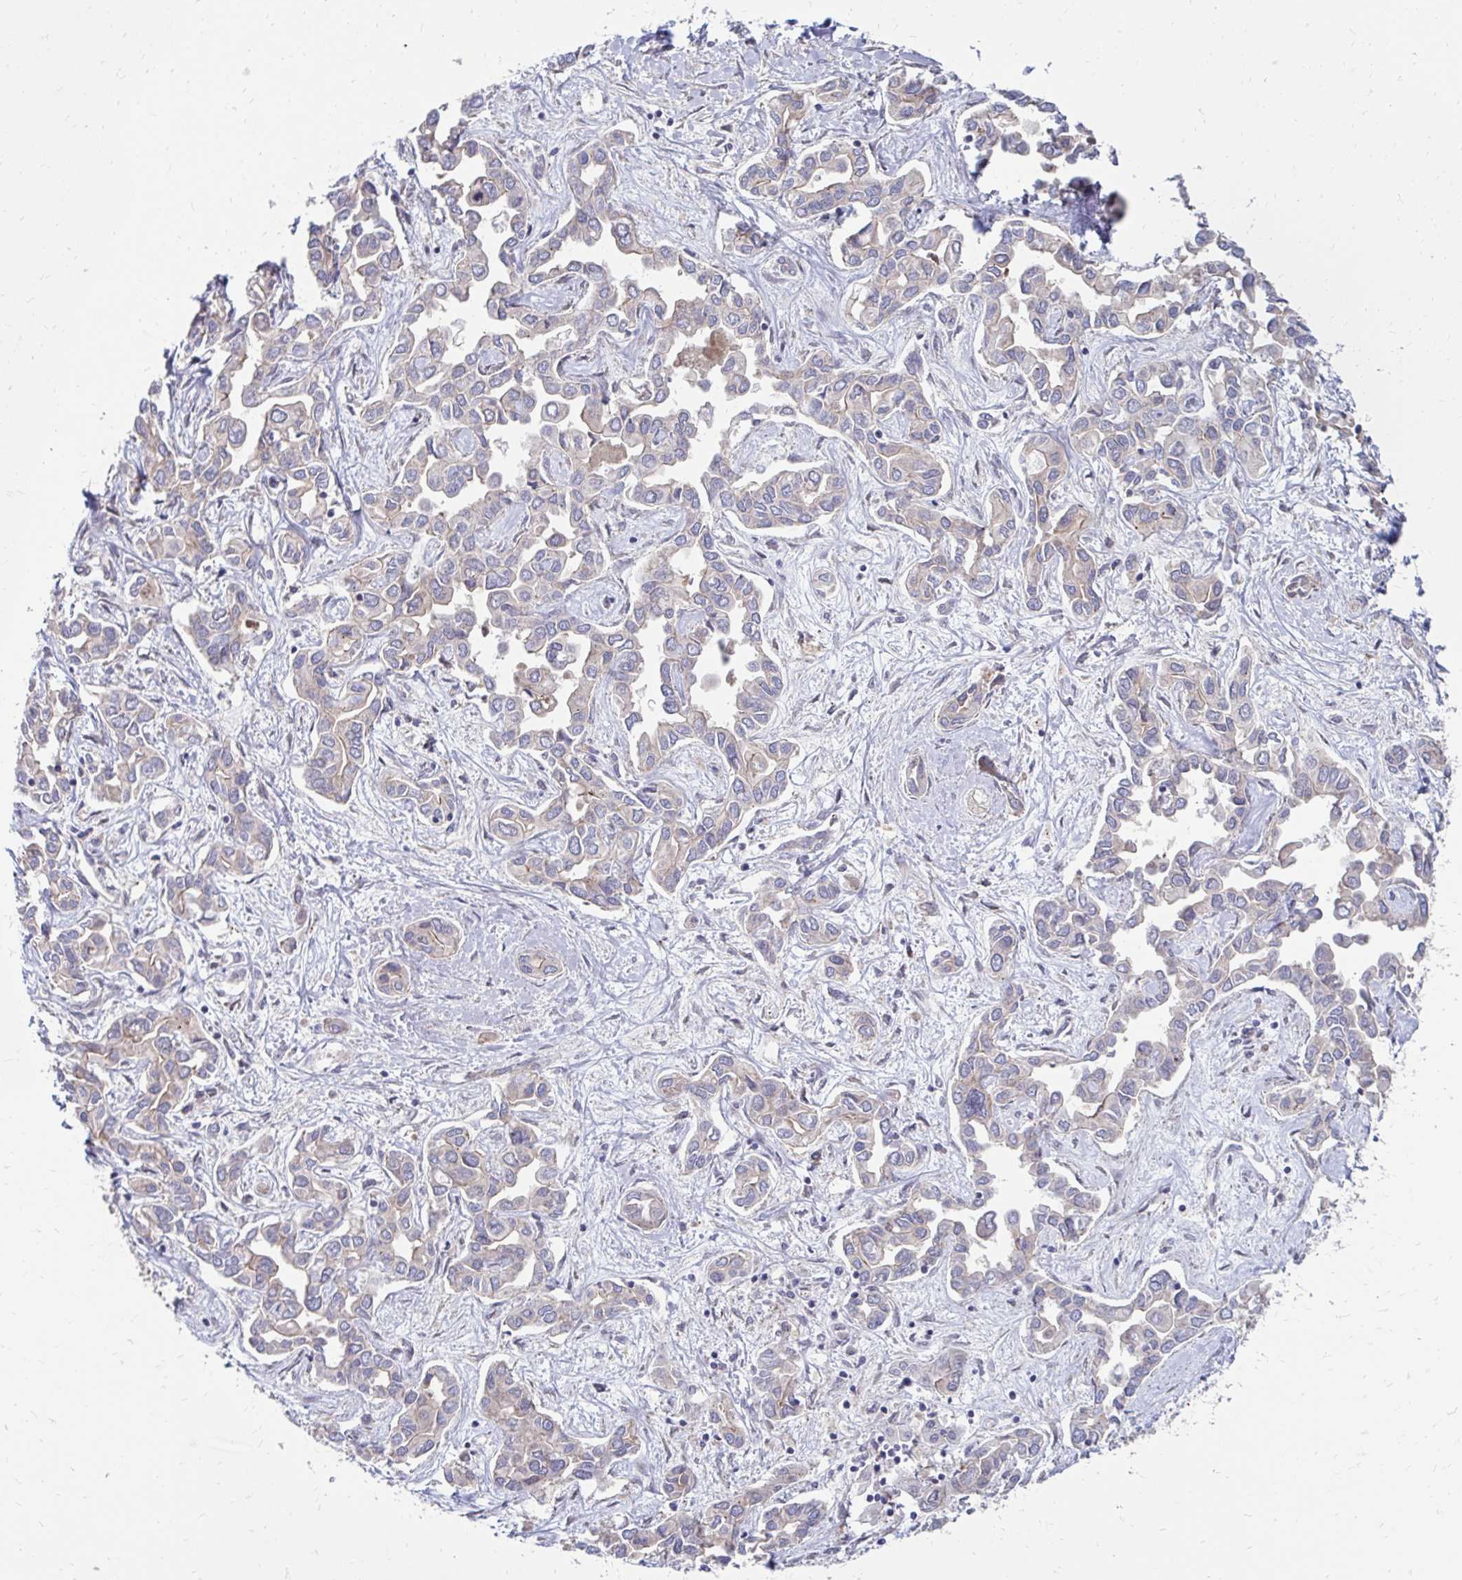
{"staining": {"intensity": "negative", "quantity": "none", "location": "none"}, "tissue": "liver cancer", "cell_type": "Tumor cells", "image_type": "cancer", "snomed": [{"axis": "morphology", "description": "Cholangiocarcinoma"}, {"axis": "topography", "description": "Liver"}], "caption": "A micrograph of human liver cholangiocarcinoma is negative for staining in tumor cells.", "gene": "ITPR2", "patient": {"sex": "female", "age": 64}}